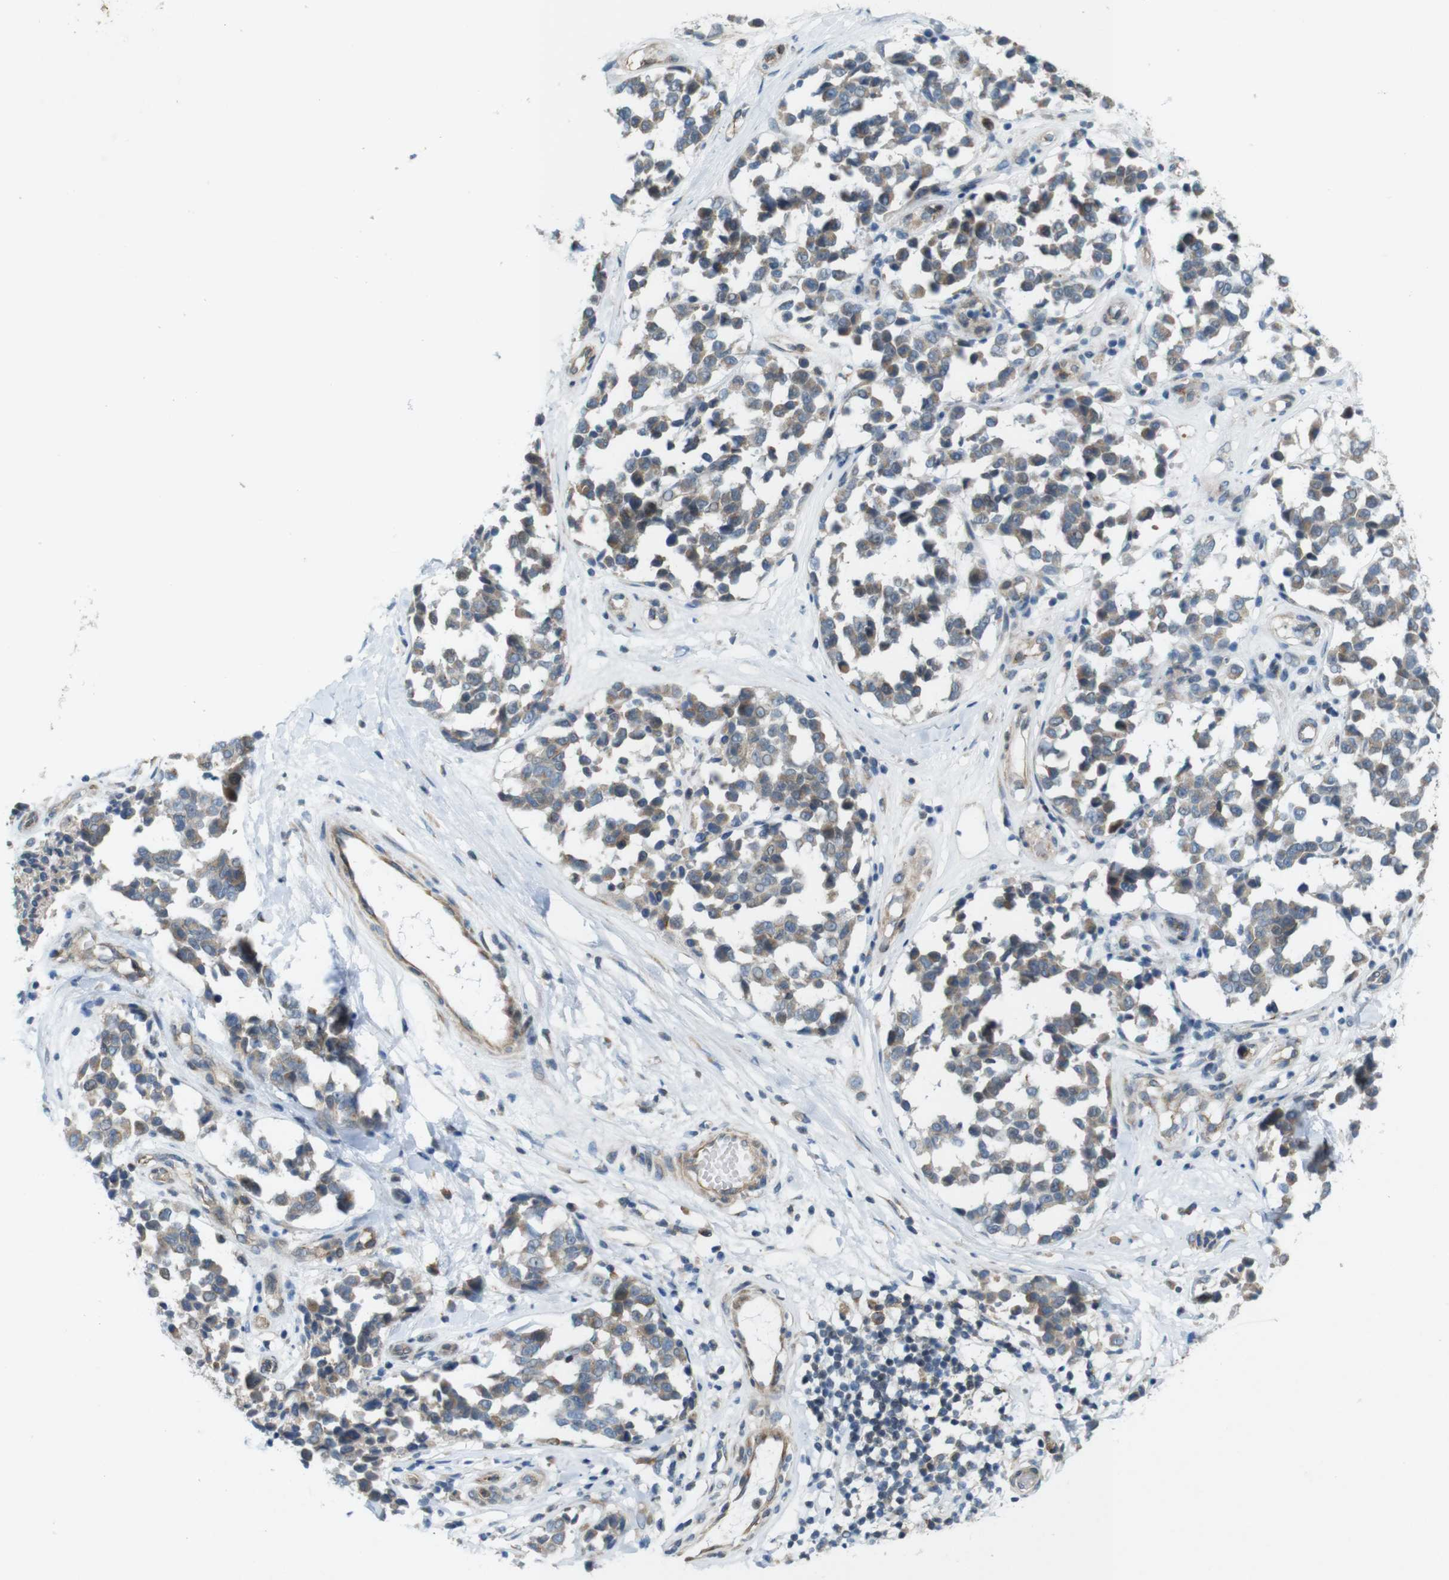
{"staining": {"intensity": "weak", "quantity": ">75%", "location": "cytoplasmic/membranous,nuclear"}, "tissue": "melanoma", "cell_type": "Tumor cells", "image_type": "cancer", "snomed": [{"axis": "morphology", "description": "Malignant melanoma, NOS"}, {"axis": "topography", "description": "Skin"}], "caption": "An image of melanoma stained for a protein shows weak cytoplasmic/membranous and nuclear brown staining in tumor cells.", "gene": "SKI", "patient": {"sex": "female", "age": 64}}